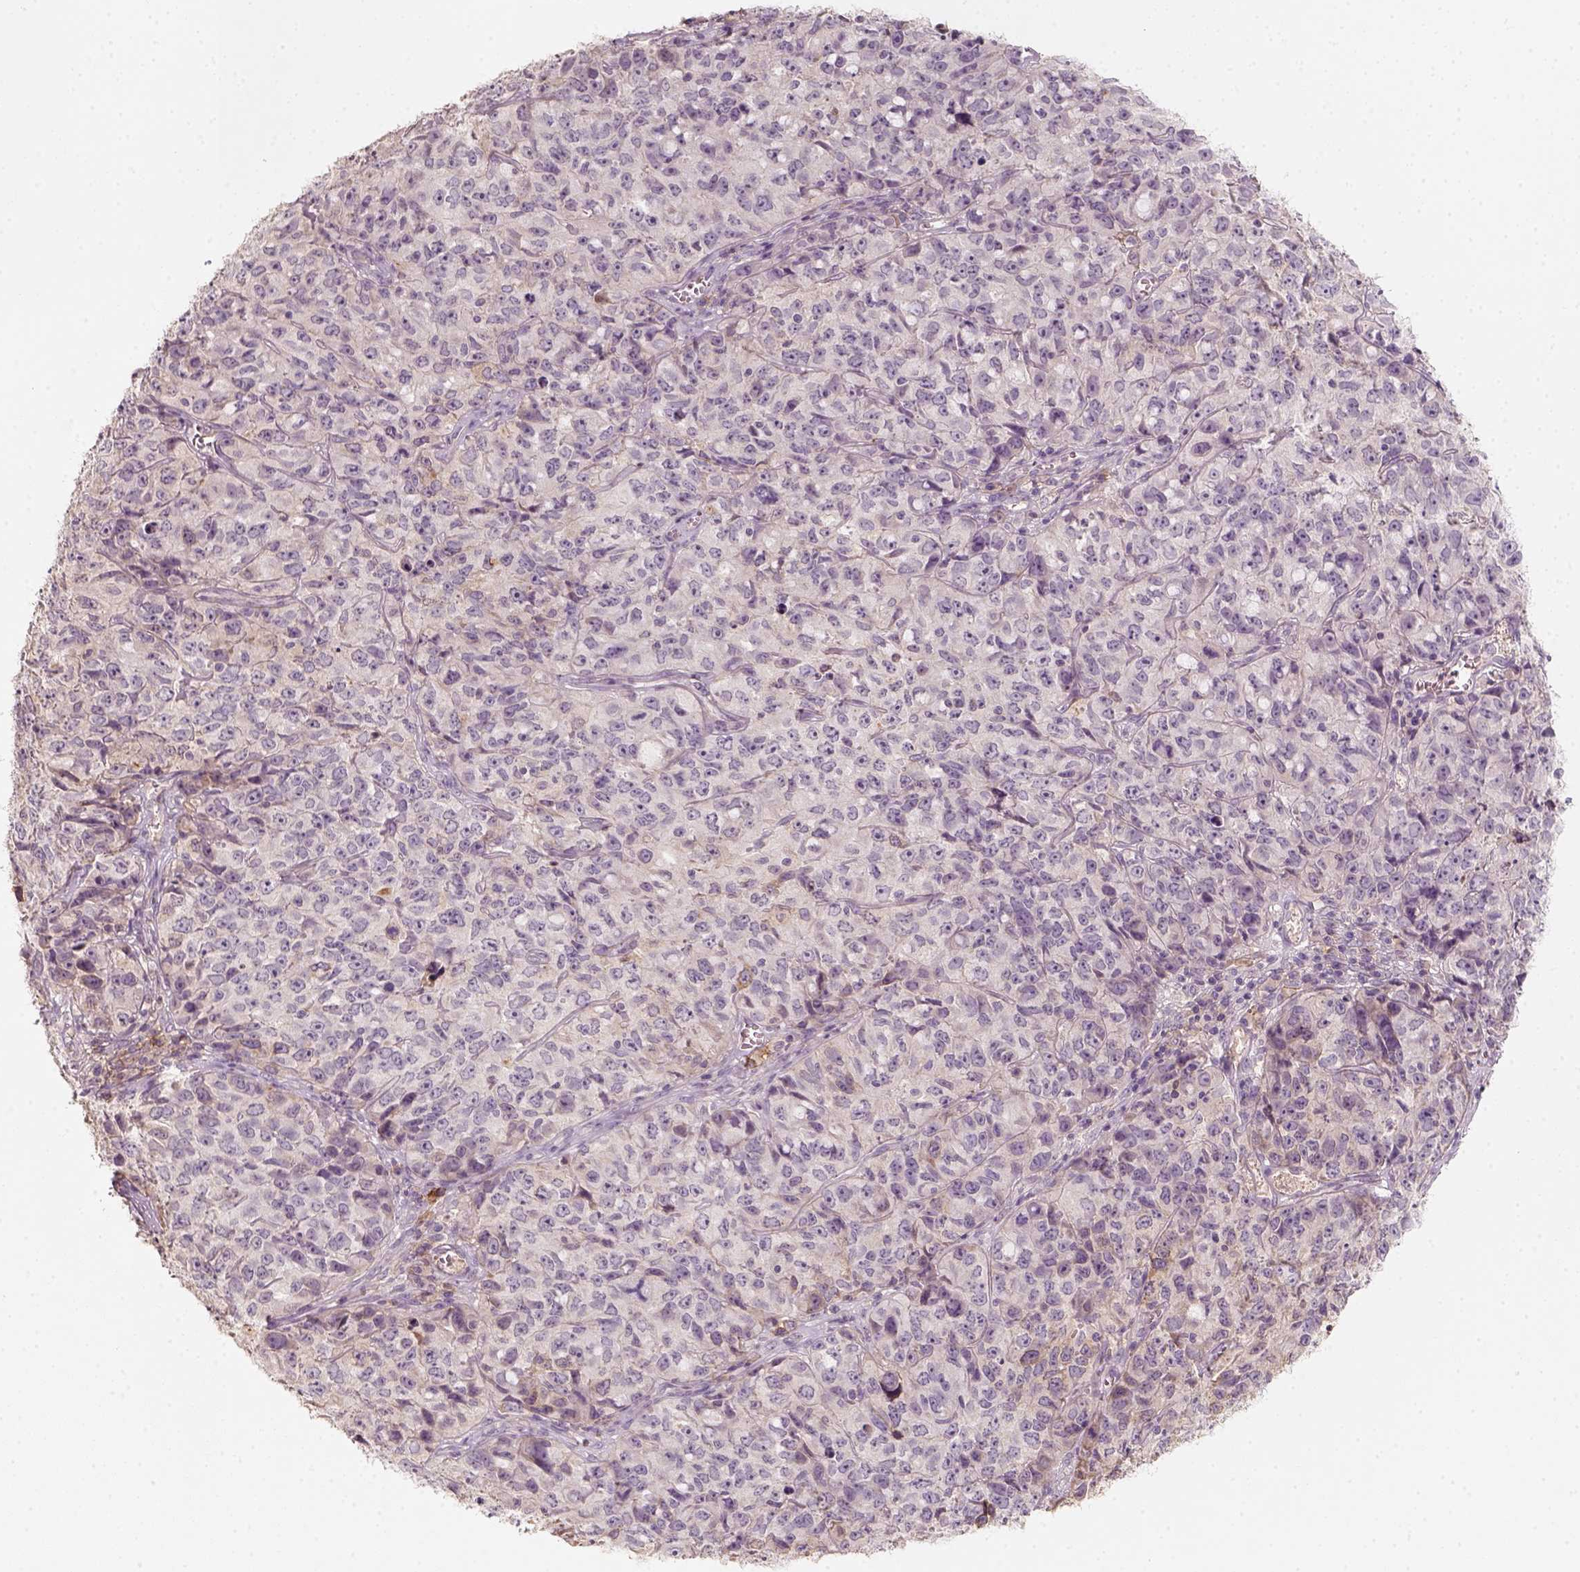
{"staining": {"intensity": "weak", "quantity": "<25%", "location": "cytoplasmic/membranous"}, "tissue": "cervical cancer", "cell_type": "Tumor cells", "image_type": "cancer", "snomed": [{"axis": "morphology", "description": "Squamous cell carcinoma, NOS"}, {"axis": "topography", "description": "Cervix"}], "caption": "Immunohistochemistry (IHC) photomicrograph of human cervical squamous cell carcinoma stained for a protein (brown), which shows no expression in tumor cells. (Stains: DAB (3,3'-diaminobenzidine) immunohistochemistry with hematoxylin counter stain, Microscopy: brightfield microscopy at high magnification).", "gene": "AQP9", "patient": {"sex": "female", "age": 28}}